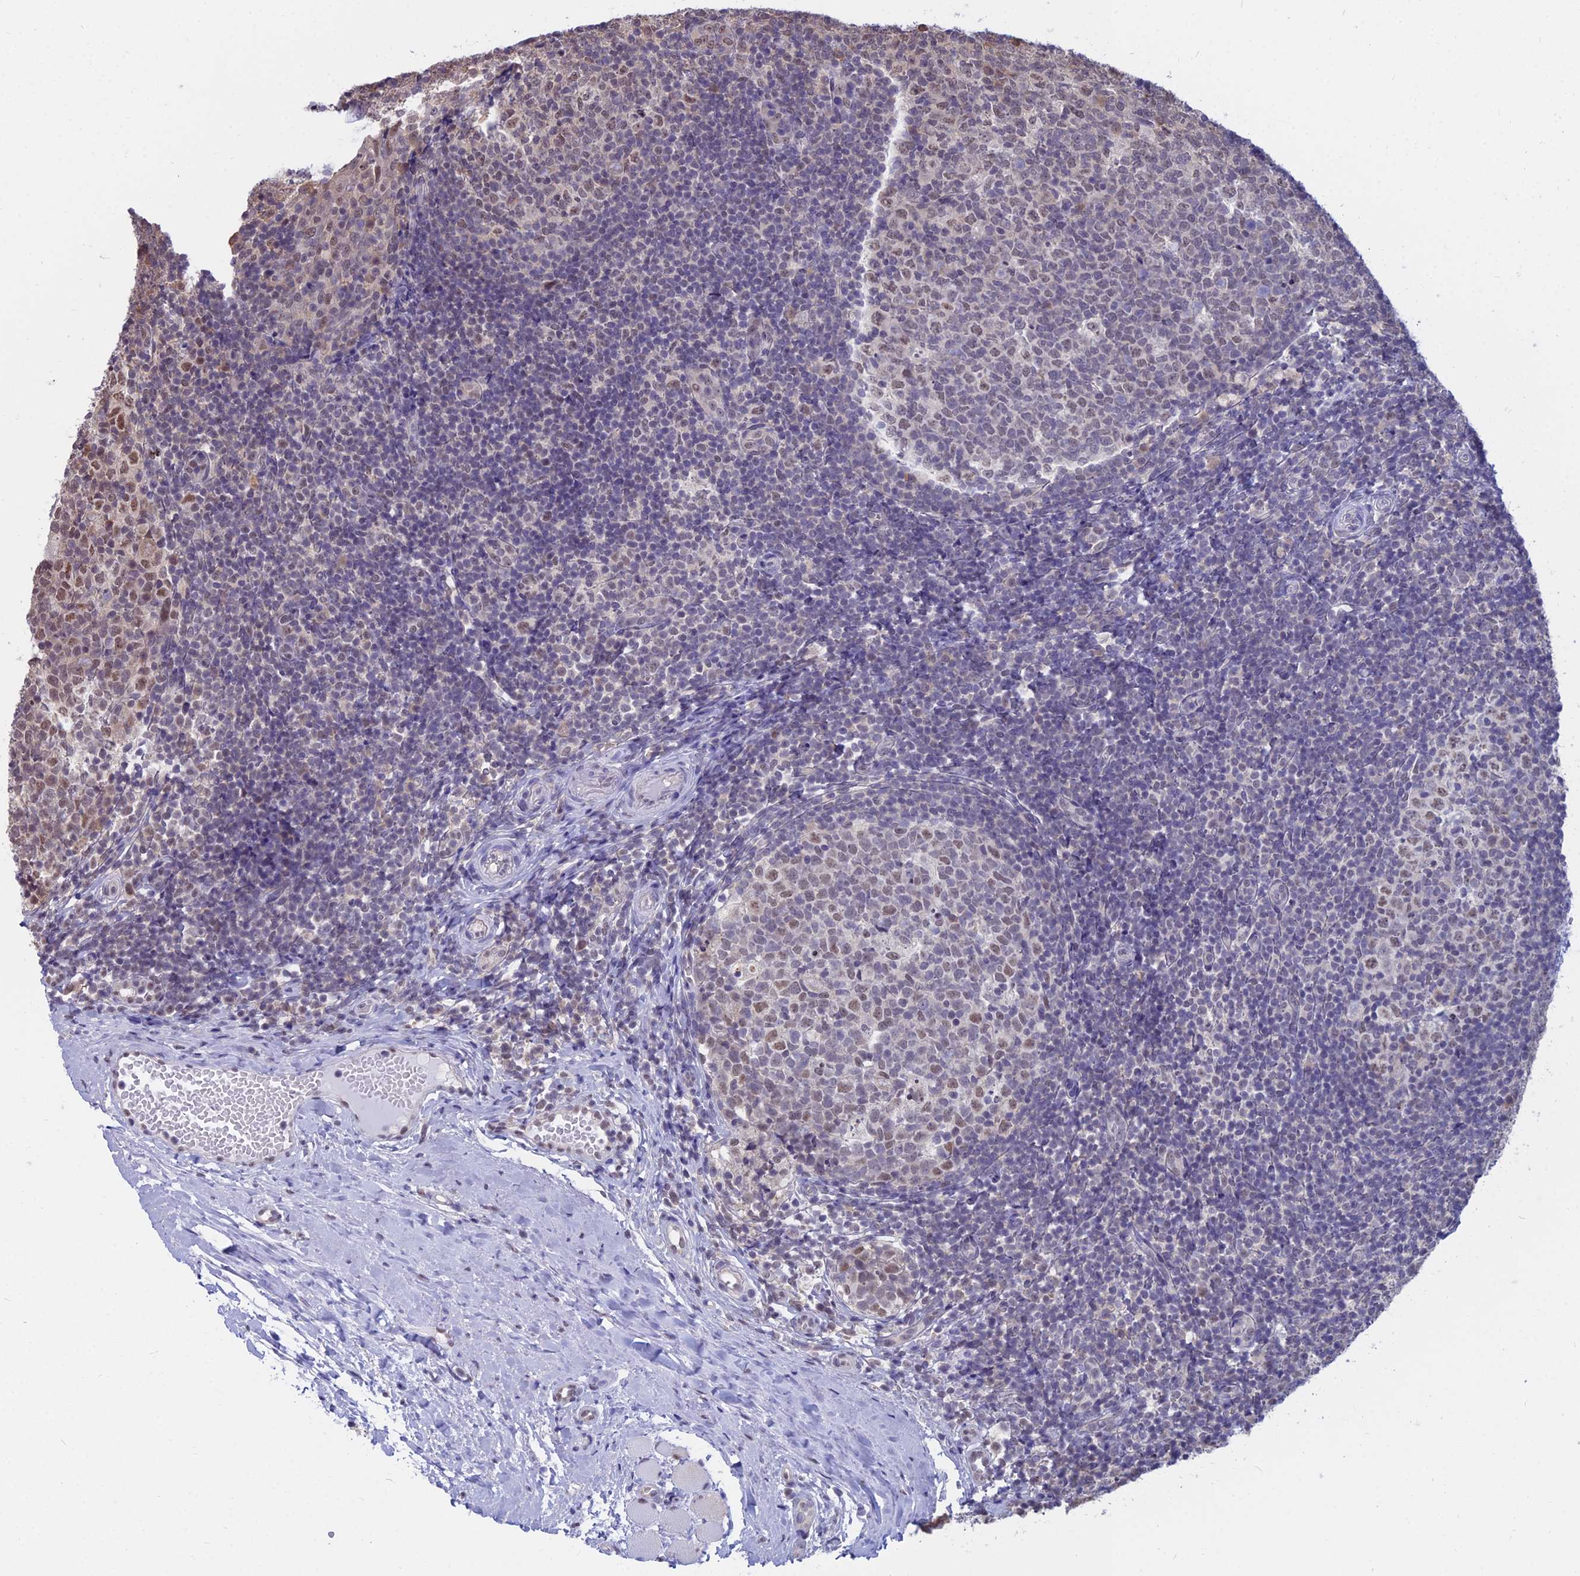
{"staining": {"intensity": "moderate", "quantity": "<25%", "location": "nuclear"}, "tissue": "tonsil", "cell_type": "Germinal center cells", "image_type": "normal", "snomed": [{"axis": "morphology", "description": "Normal tissue, NOS"}, {"axis": "topography", "description": "Tonsil"}], "caption": "The micrograph demonstrates a brown stain indicating the presence of a protein in the nuclear of germinal center cells in tonsil. The protein of interest is shown in brown color, while the nuclei are stained blue.", "gene": "SRSF7", "patient": {"sex": "female", "age": 19}}